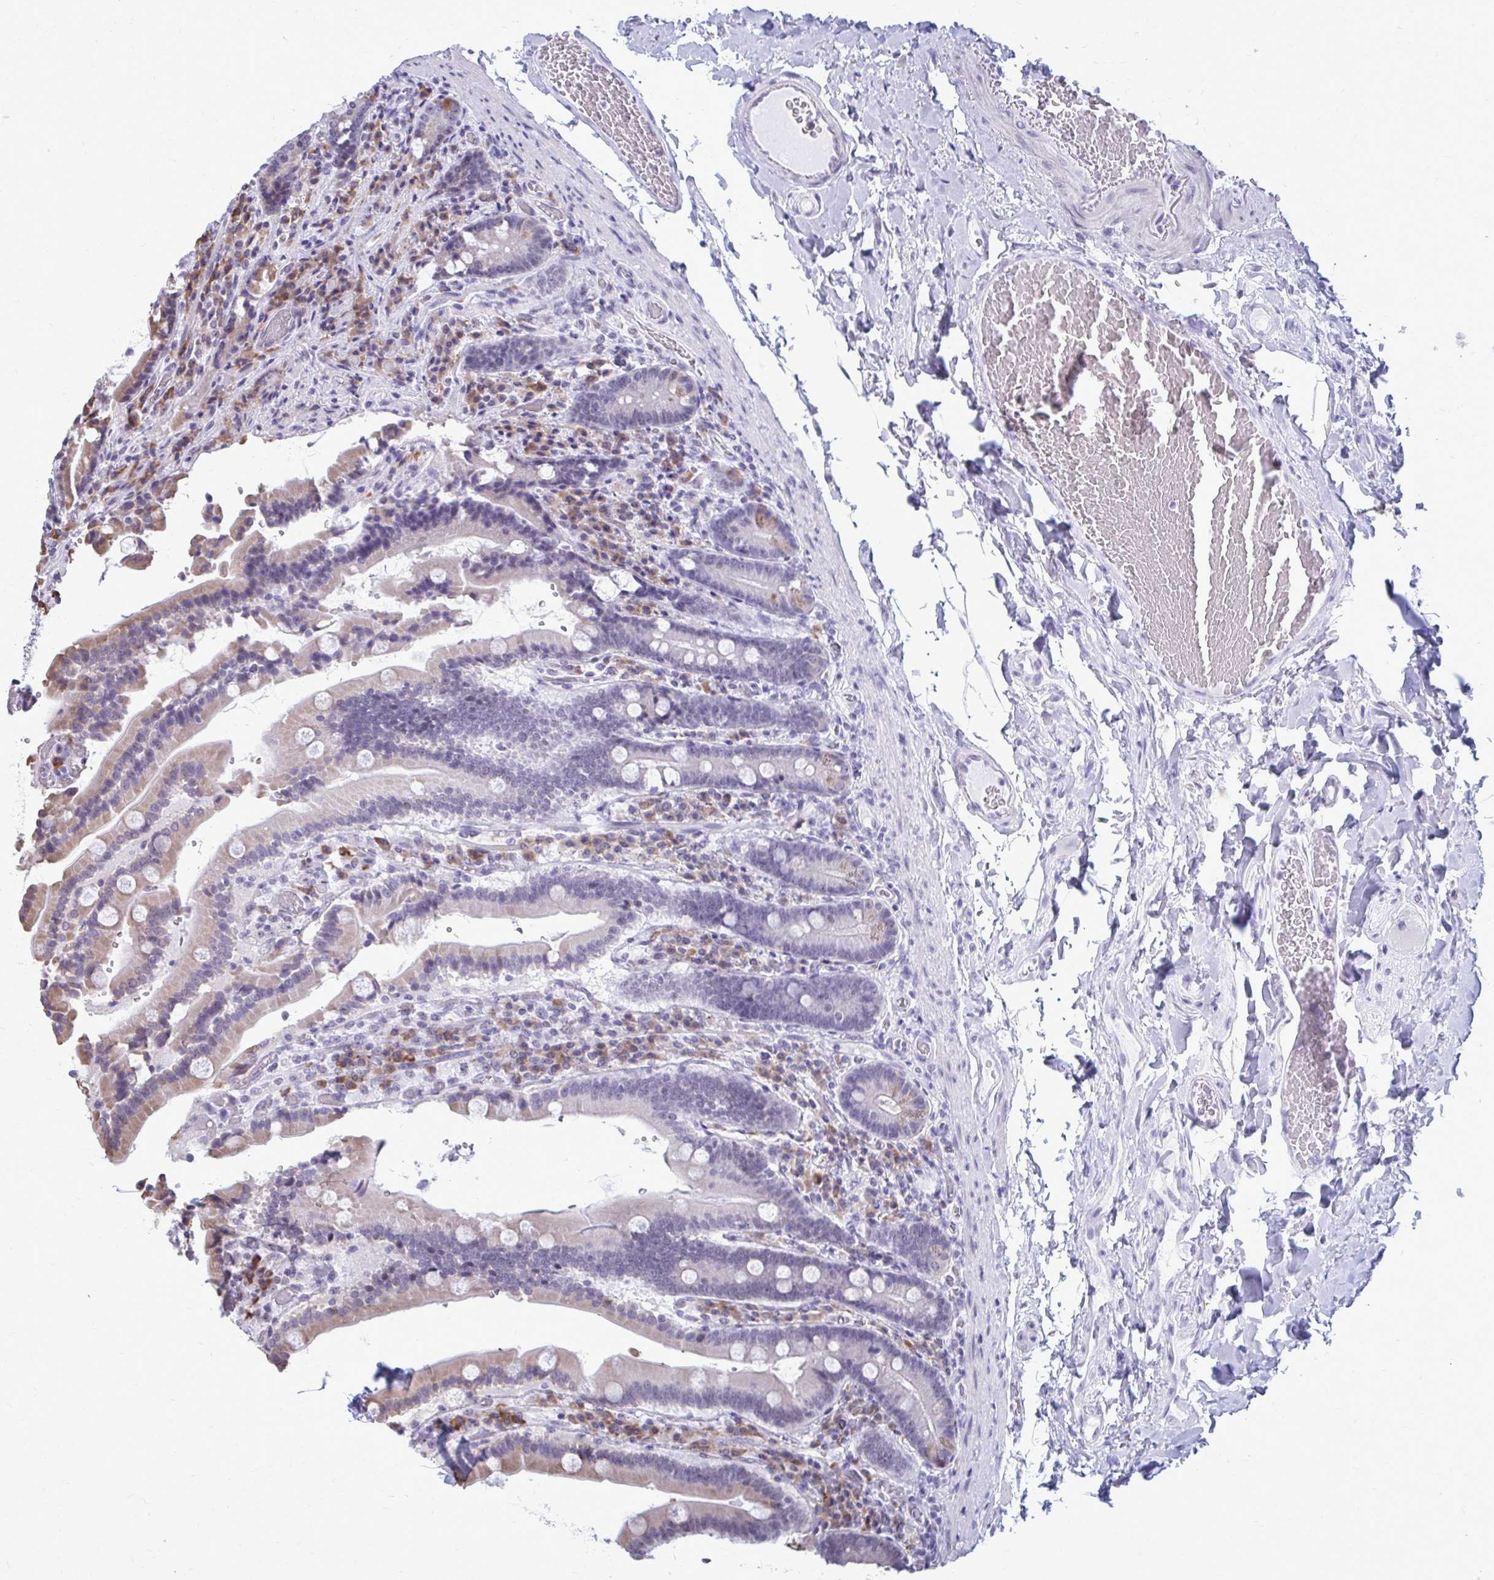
{"staining": {"intensity": "weak", "quantity": "<25%", "location": "cytoplasmic/membranous"}, "tissue": "duodenum", "cell_type": "Glandular cells", "image_type": "normal", "snomed": [{"axis": "morphology", "description": "Normal tissue, NOS"}, {"axis": "topography", "description": "Duodenum"}], "caption": "Human duodenum stained for a protein using immunohistochemistry demonstrates no positivity in glandular cells.", "gene": "PROSER1", "patient": {"sex": "female", "age": 62}}